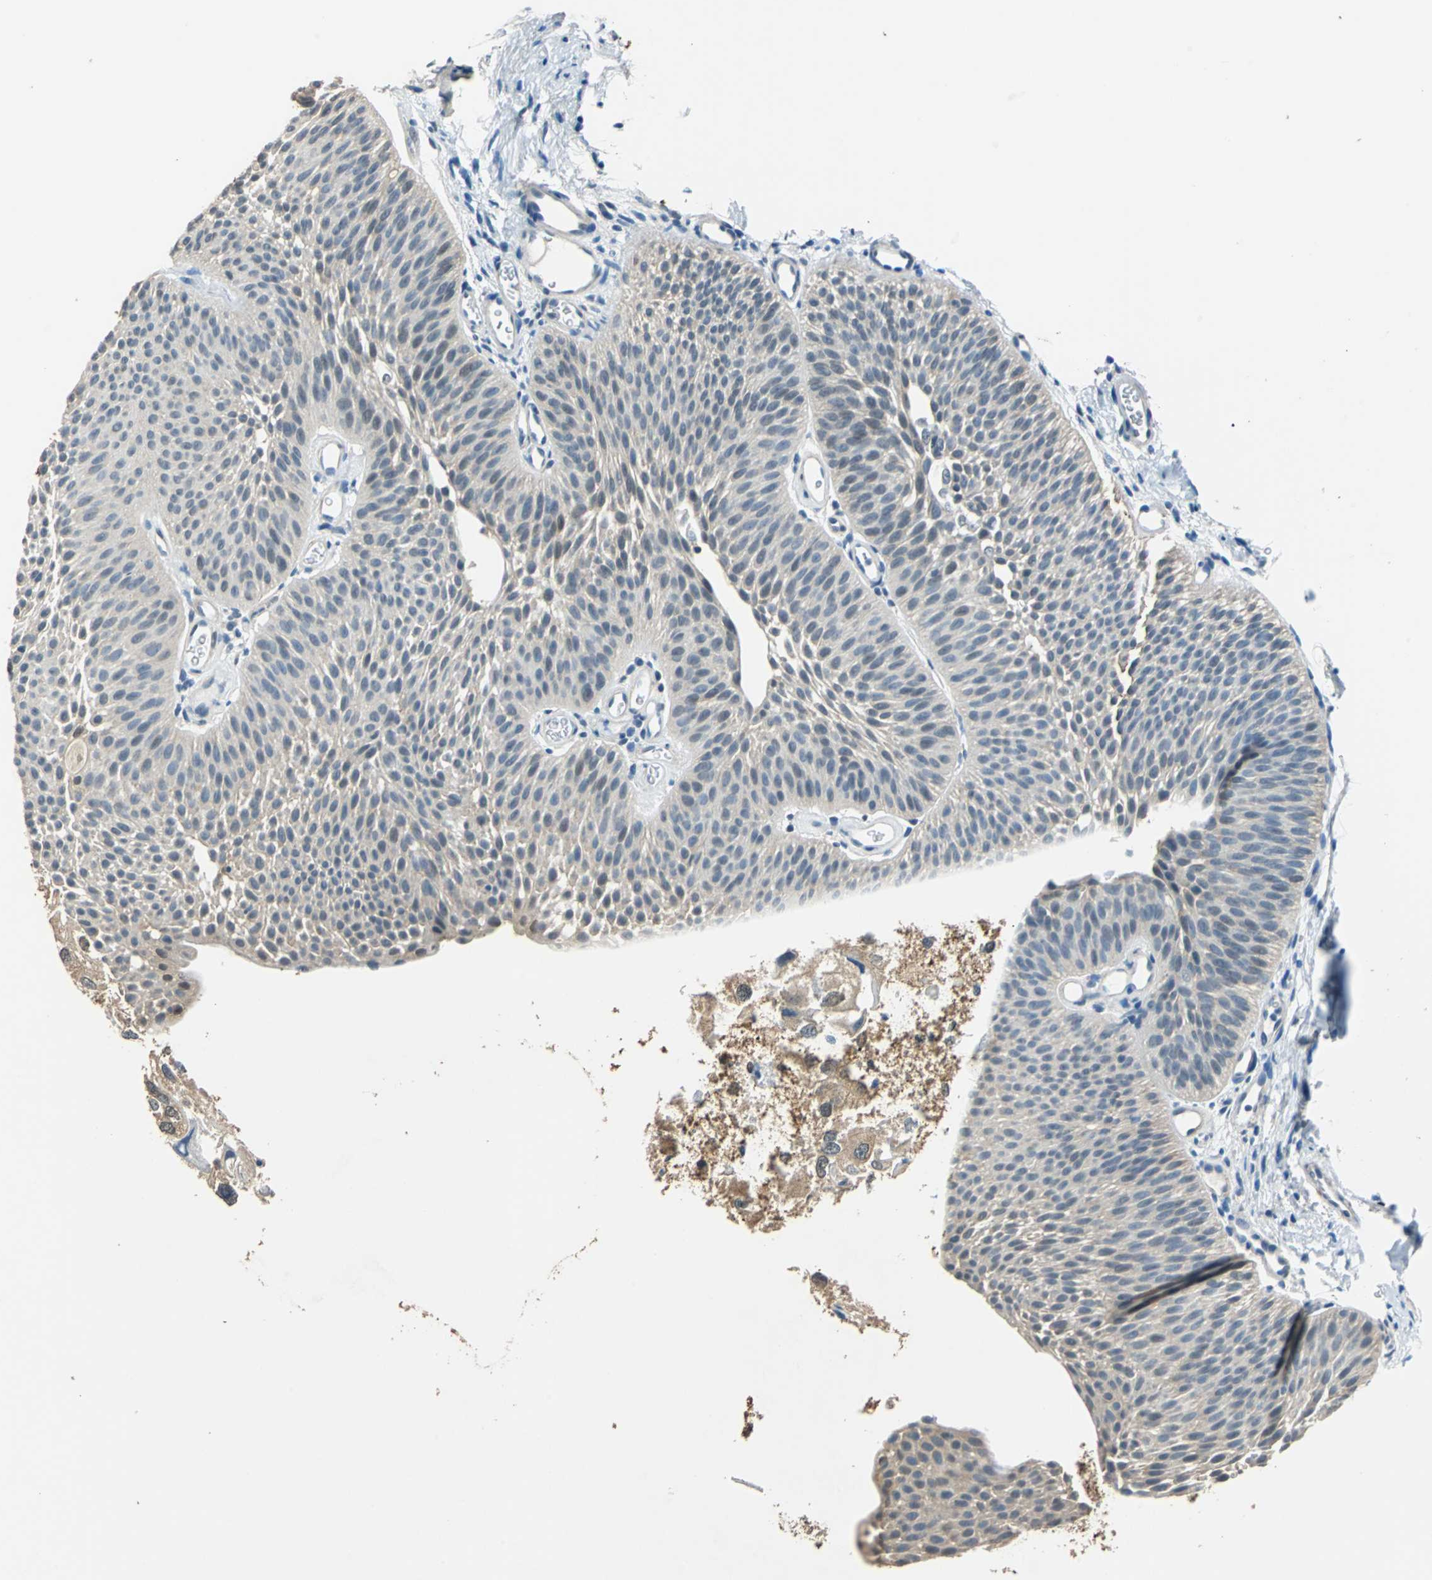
{"staining": {"intensity": "moderate", "quantity": ">75%", "location": "cytoplasmic/membranous,nuclear"}, "tissue": "urothelial cancer", "cell_type": "Tumor cells", "image_type": "cancer", "snomed": [{"axis": "morphology", "description": "Urothelial carcinoma, Low grade"}, {"axis": "topography", "description": "Urinary bladder"}], "caption": "Immunohistochemical staining of low-grade urothelial carcinoma exhibits moderate cytoplasmic/membranous and nuclear protein positivity in about >75% of tumor cells.", "gene": "FKBP4", "patient": {"sex": "female", "age": 60}}